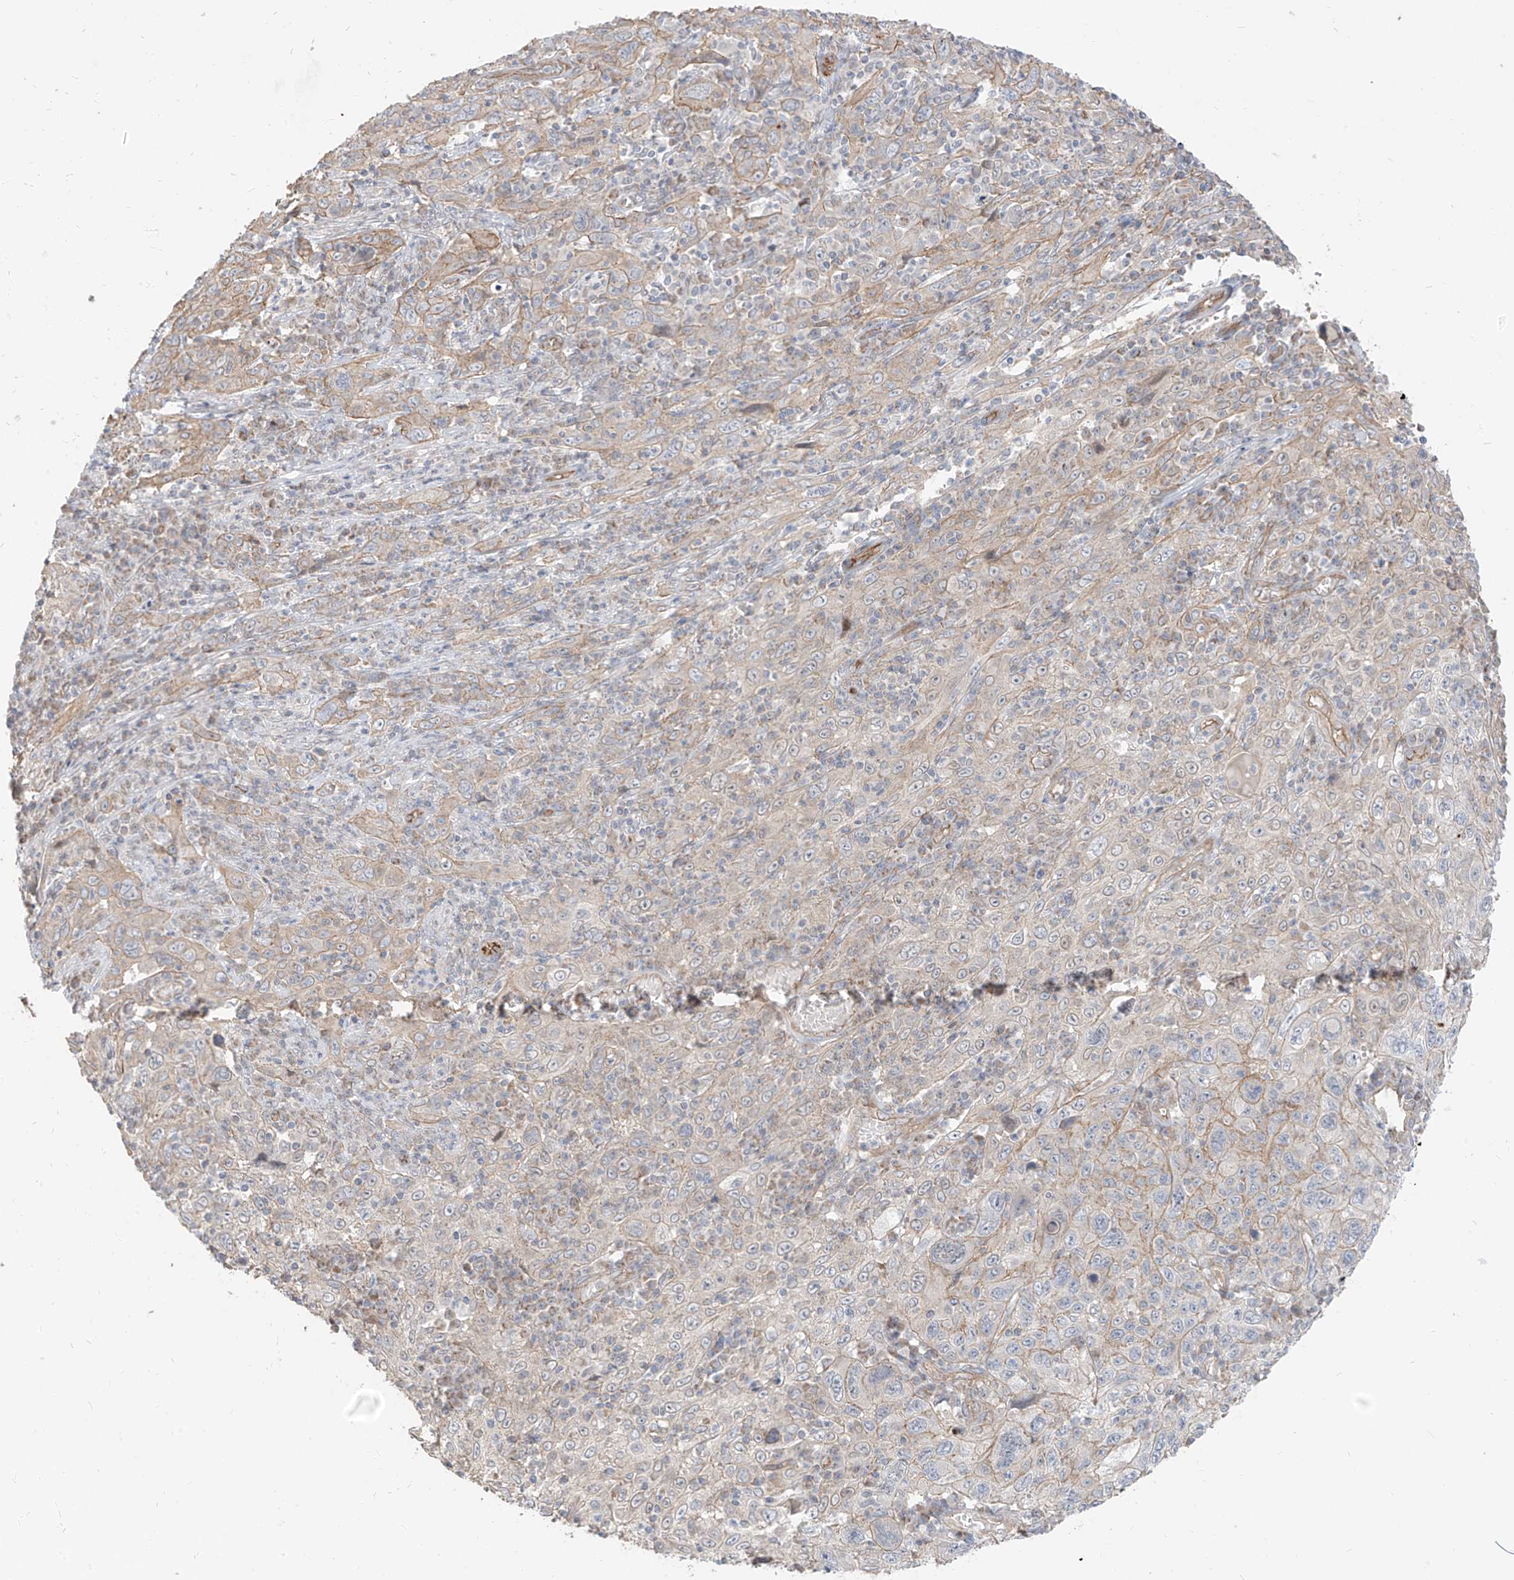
{"staining": {"intensity": "weak", "quantity": "25%-75%", "location": "cytoplasmic/membranous"}, "tissue": "cervical cancer", "cell_type": "Tumor cells", "image_type": "cancer", "snomed": [{"axis": "morphology", "description": "Squamous cell carcinoma, NOS"}, {"axis": "topography", "description": "Cervix"}], "caption": "This histopathology image exhibits squamous cell carcinoma (cervical) stained with IHC to label a protein in brown. The cytoplasmic/membranous of tumor cells show weak positivity for the protein. Nuclei are counter-stained blue.", "gene": "EPHX4", "patient": {"sex": "female", "age": 46}}